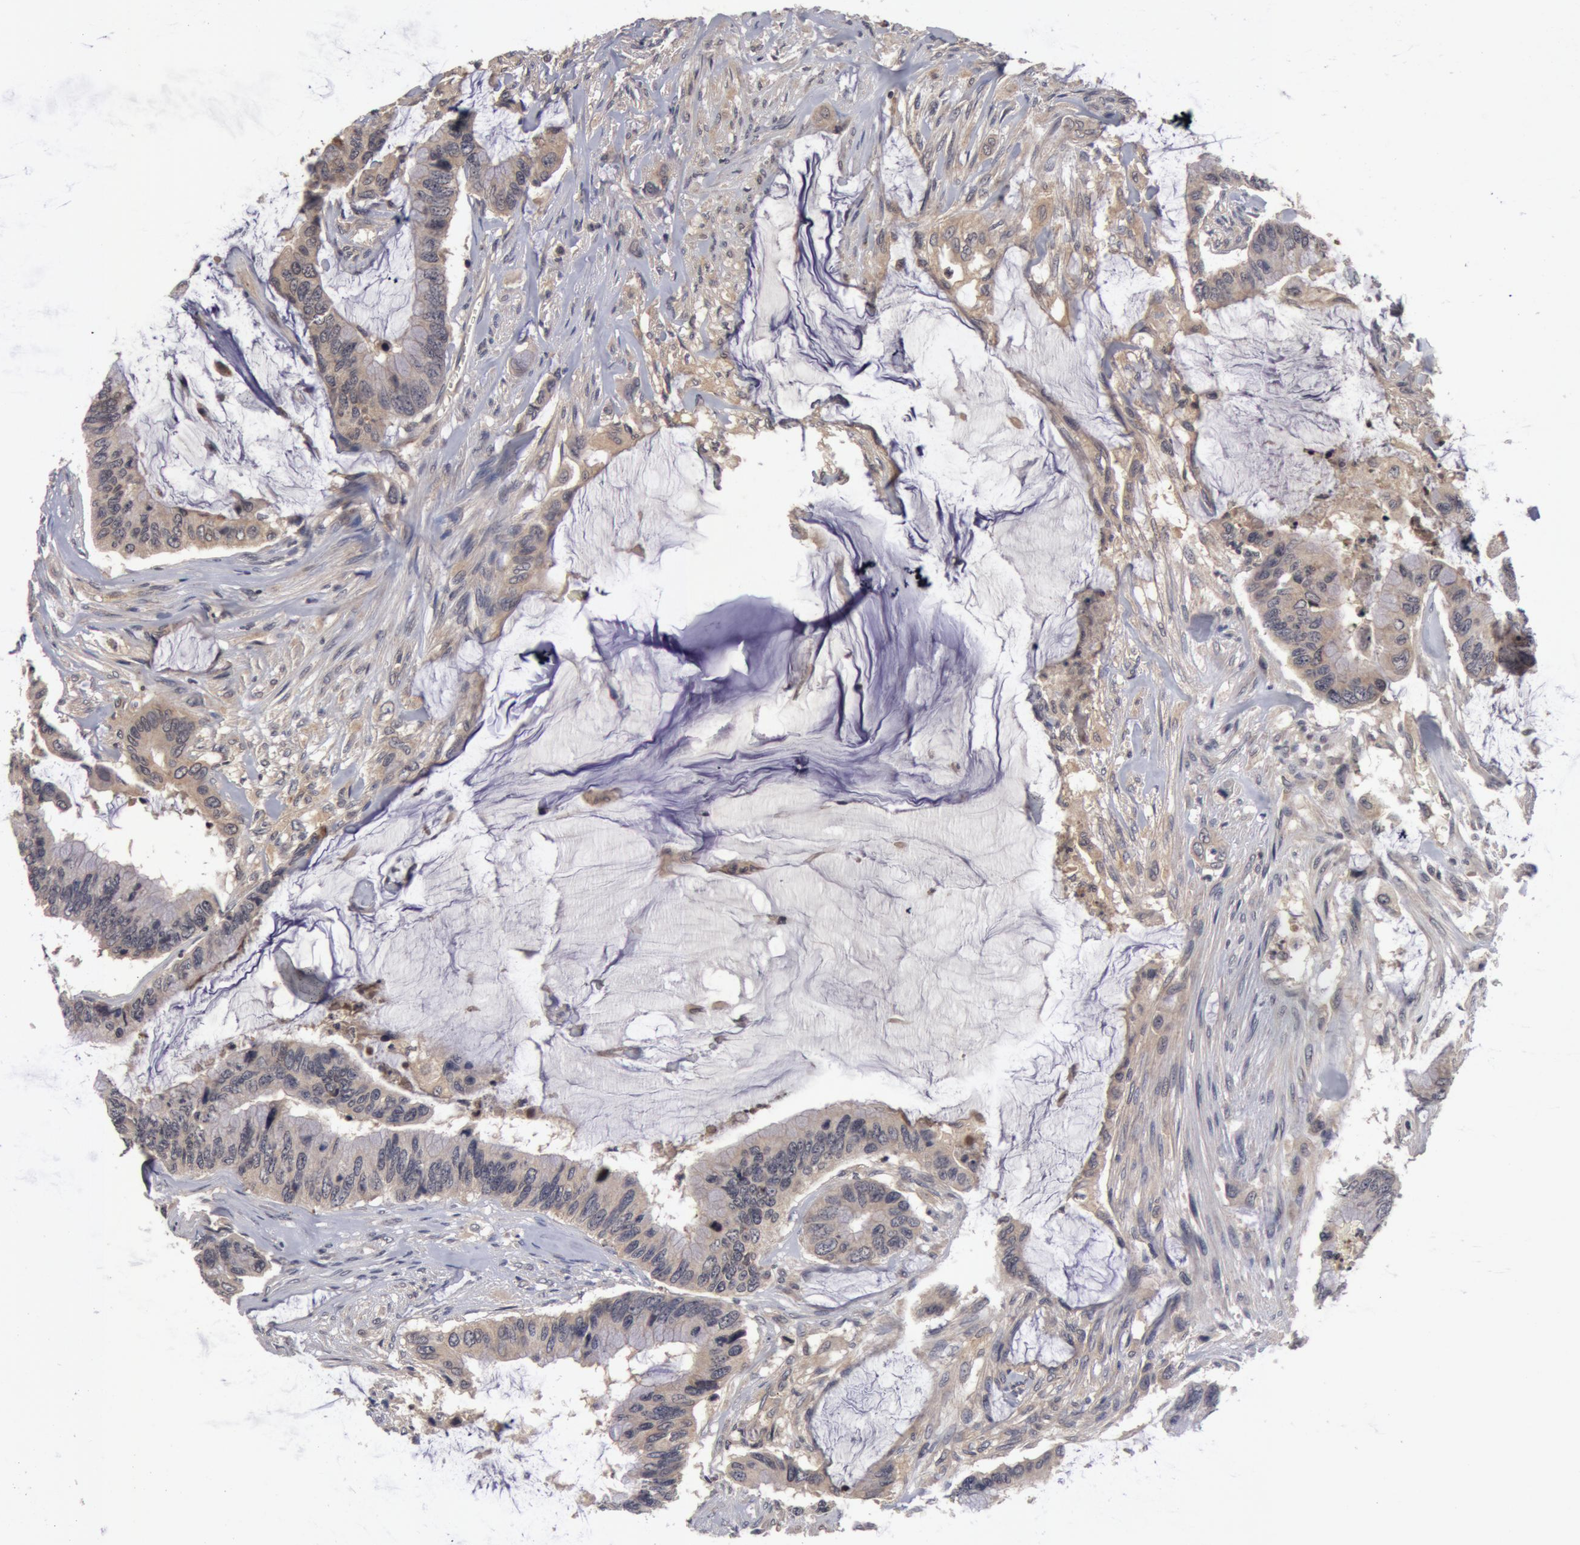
{"staining": {"intensity": "weak", "quantity": ">75%", "location": "cytoplasmic/membranous"}, "tissue": "colorectal cancer", "cell_type": "Tumor cells", "image_type": "cancer", "snomed": [{"axis": "morphology", "description": "Adenocarcinoma, NOS"}, {"axis": "topography", "description": "Rectum"}], "caption": "An image showing weak cytoplasmic/membranous positivity in about >75% of tumor cells in colorectal cancer (adenocarcinoma), as visualized by brown immunohistochemical staining.", "gene": "BCHE", "patient": {"sex": "female", "age": 59}}